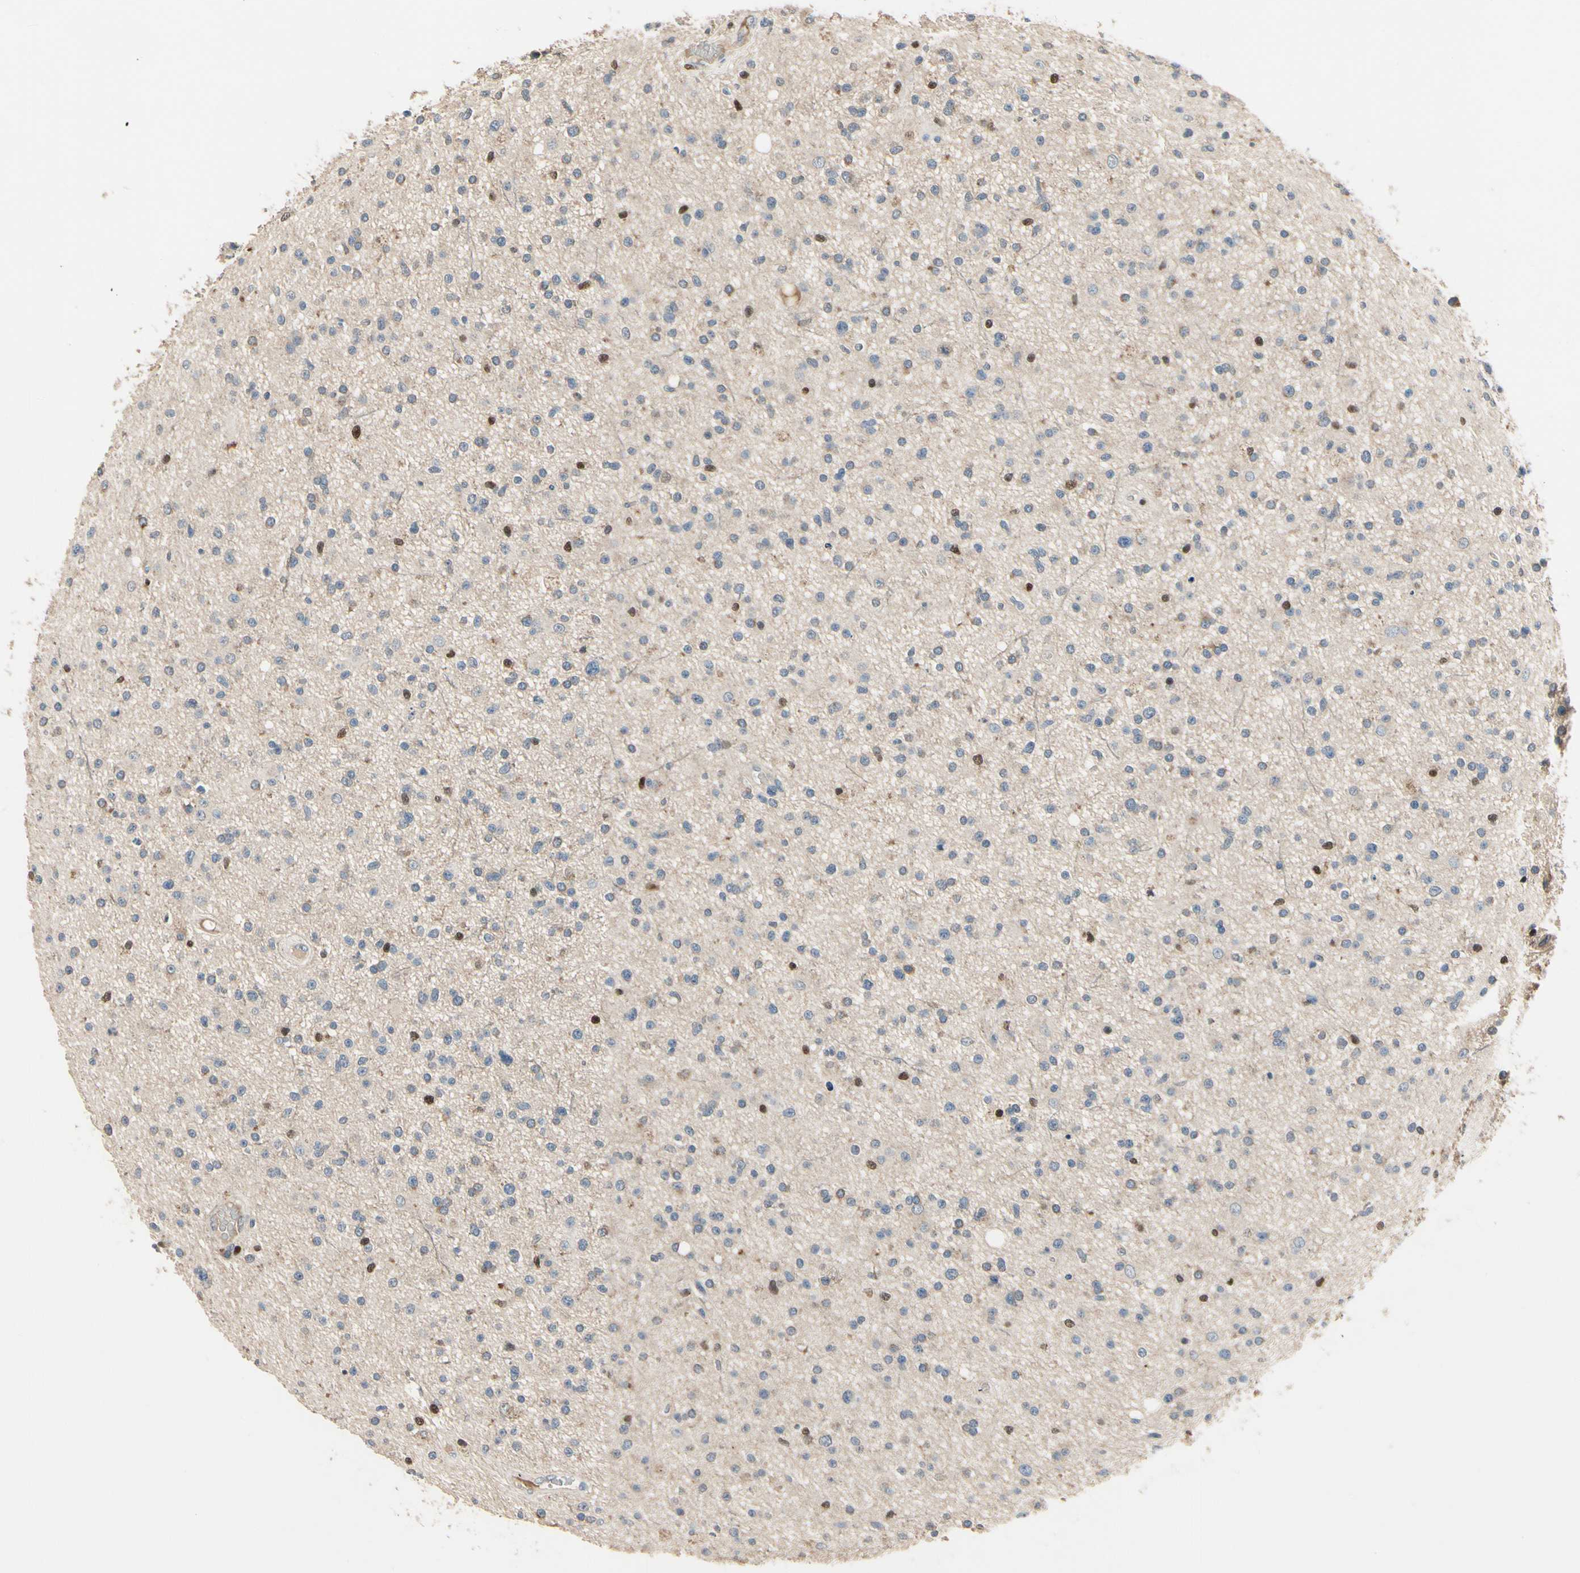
{"staining": {"intensity": "strong", "quantity": "<25%", "location": "nuclear"}, "tissue": "glioma", "cell_type": "Tumor cells", "image_type": "cancer", "snomed": [{"axis": "morphology", "description": "Glioma, malignant, High grade"}, {"axis": "topography", "description": "Brain"}], "caption": "Approximately <25% of tumor cells in glioma demonstrate strong nuclear protein positivity as visualized by brown immunohistochemical staining.", "gene": "CGREF1", "patient": {"sex": "male", "age": 33}}